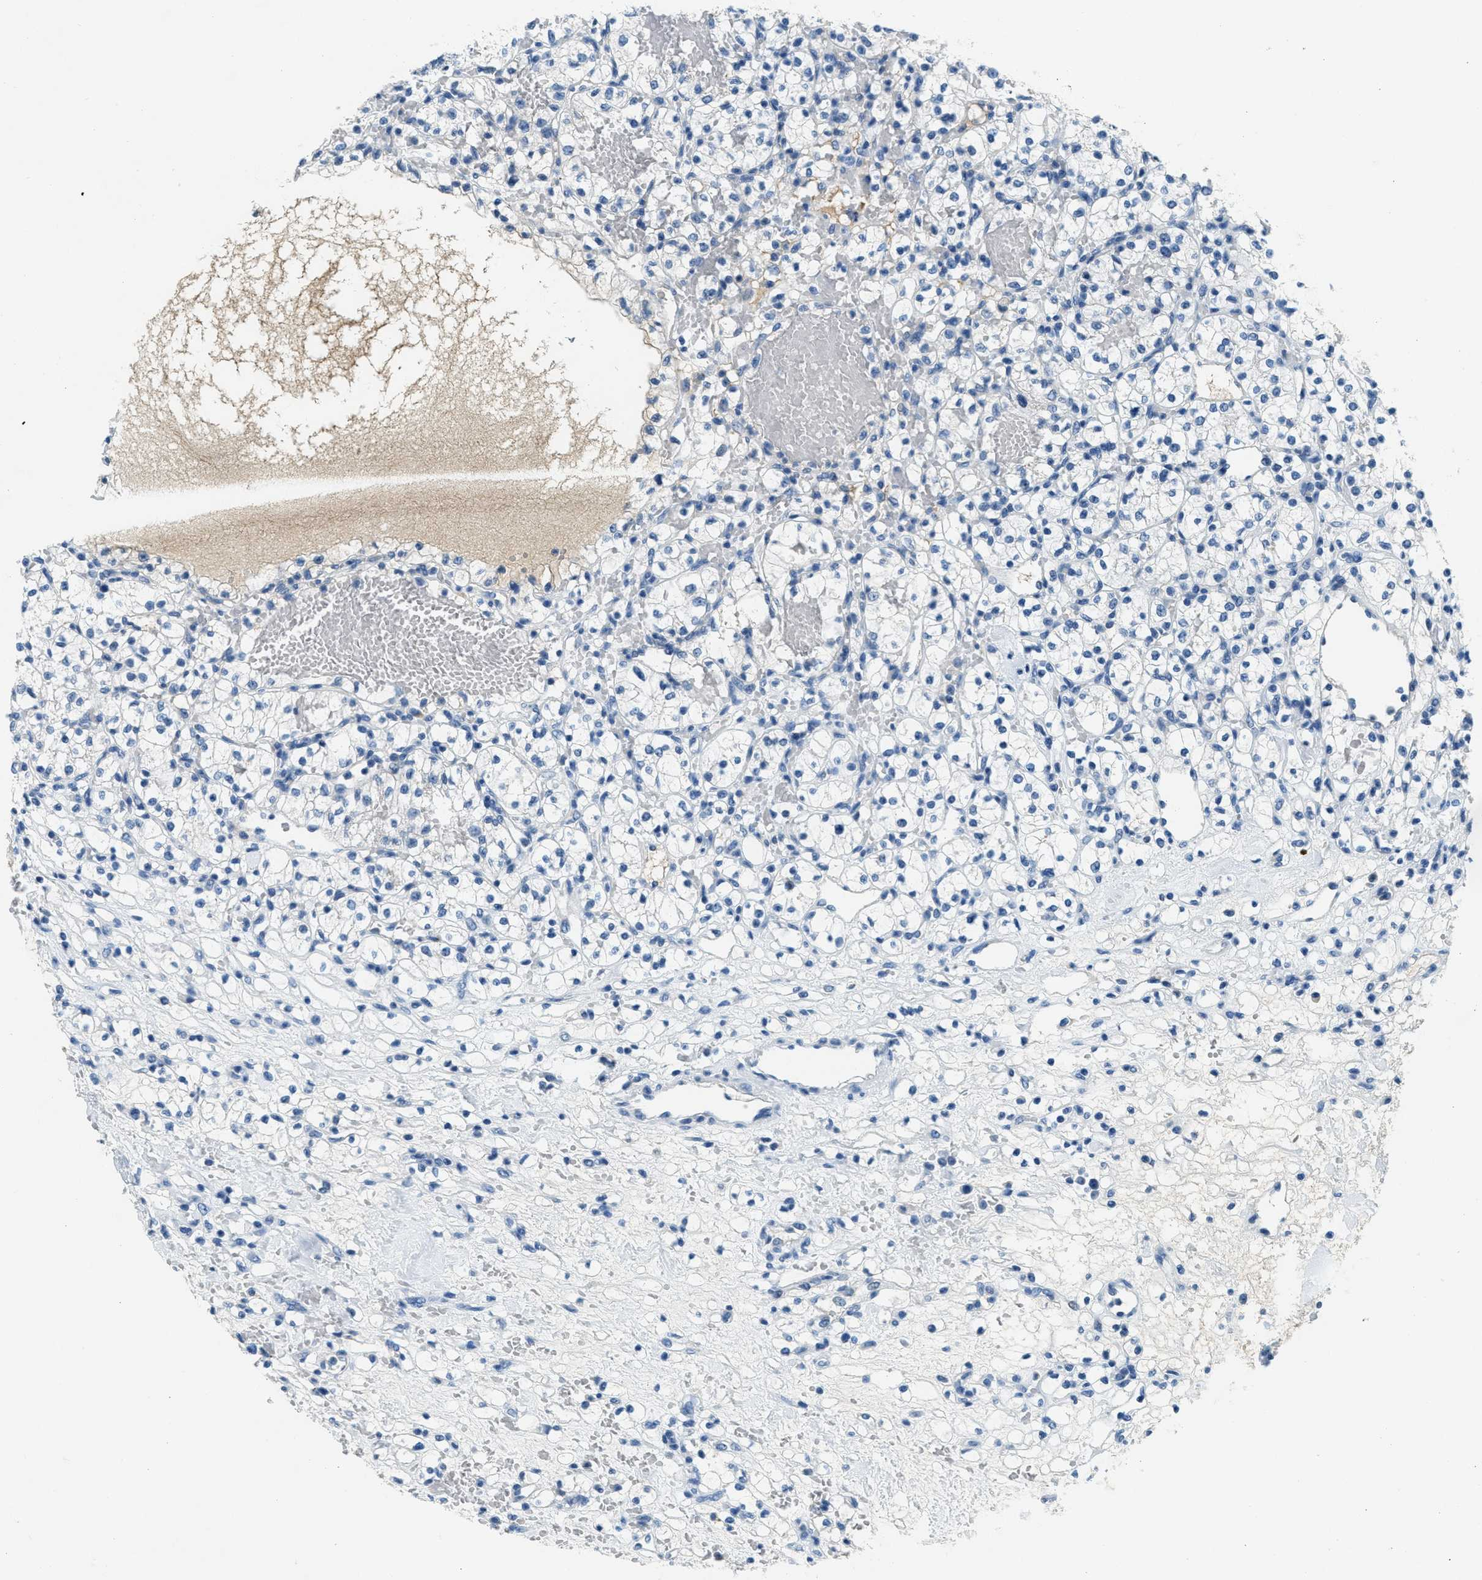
{"staining": {"intensity": "negative", "quantity": "none", "location": "none"}, "tissue": "renal cancer", "cell_type": "Tumor cells", "image_type": "cancer", "snomed": [{"axis": "morphology", "description": "Adenocarcinoma, NOS"}, {"axis": "topography", "description": "Kidney"}], "caption": "High power microscopy image of an IHC micrograph of adenocarcinoma (renal), revealing no significant expression in tumor cells. Brightfield microscopy of IHC stained with DAB (3,3'-diaminobenzidine) (brown) and hematoxylin (blue), captured at high magnification.", "gene": "A2M", "patient": {"sex": "female", "age": 60}}